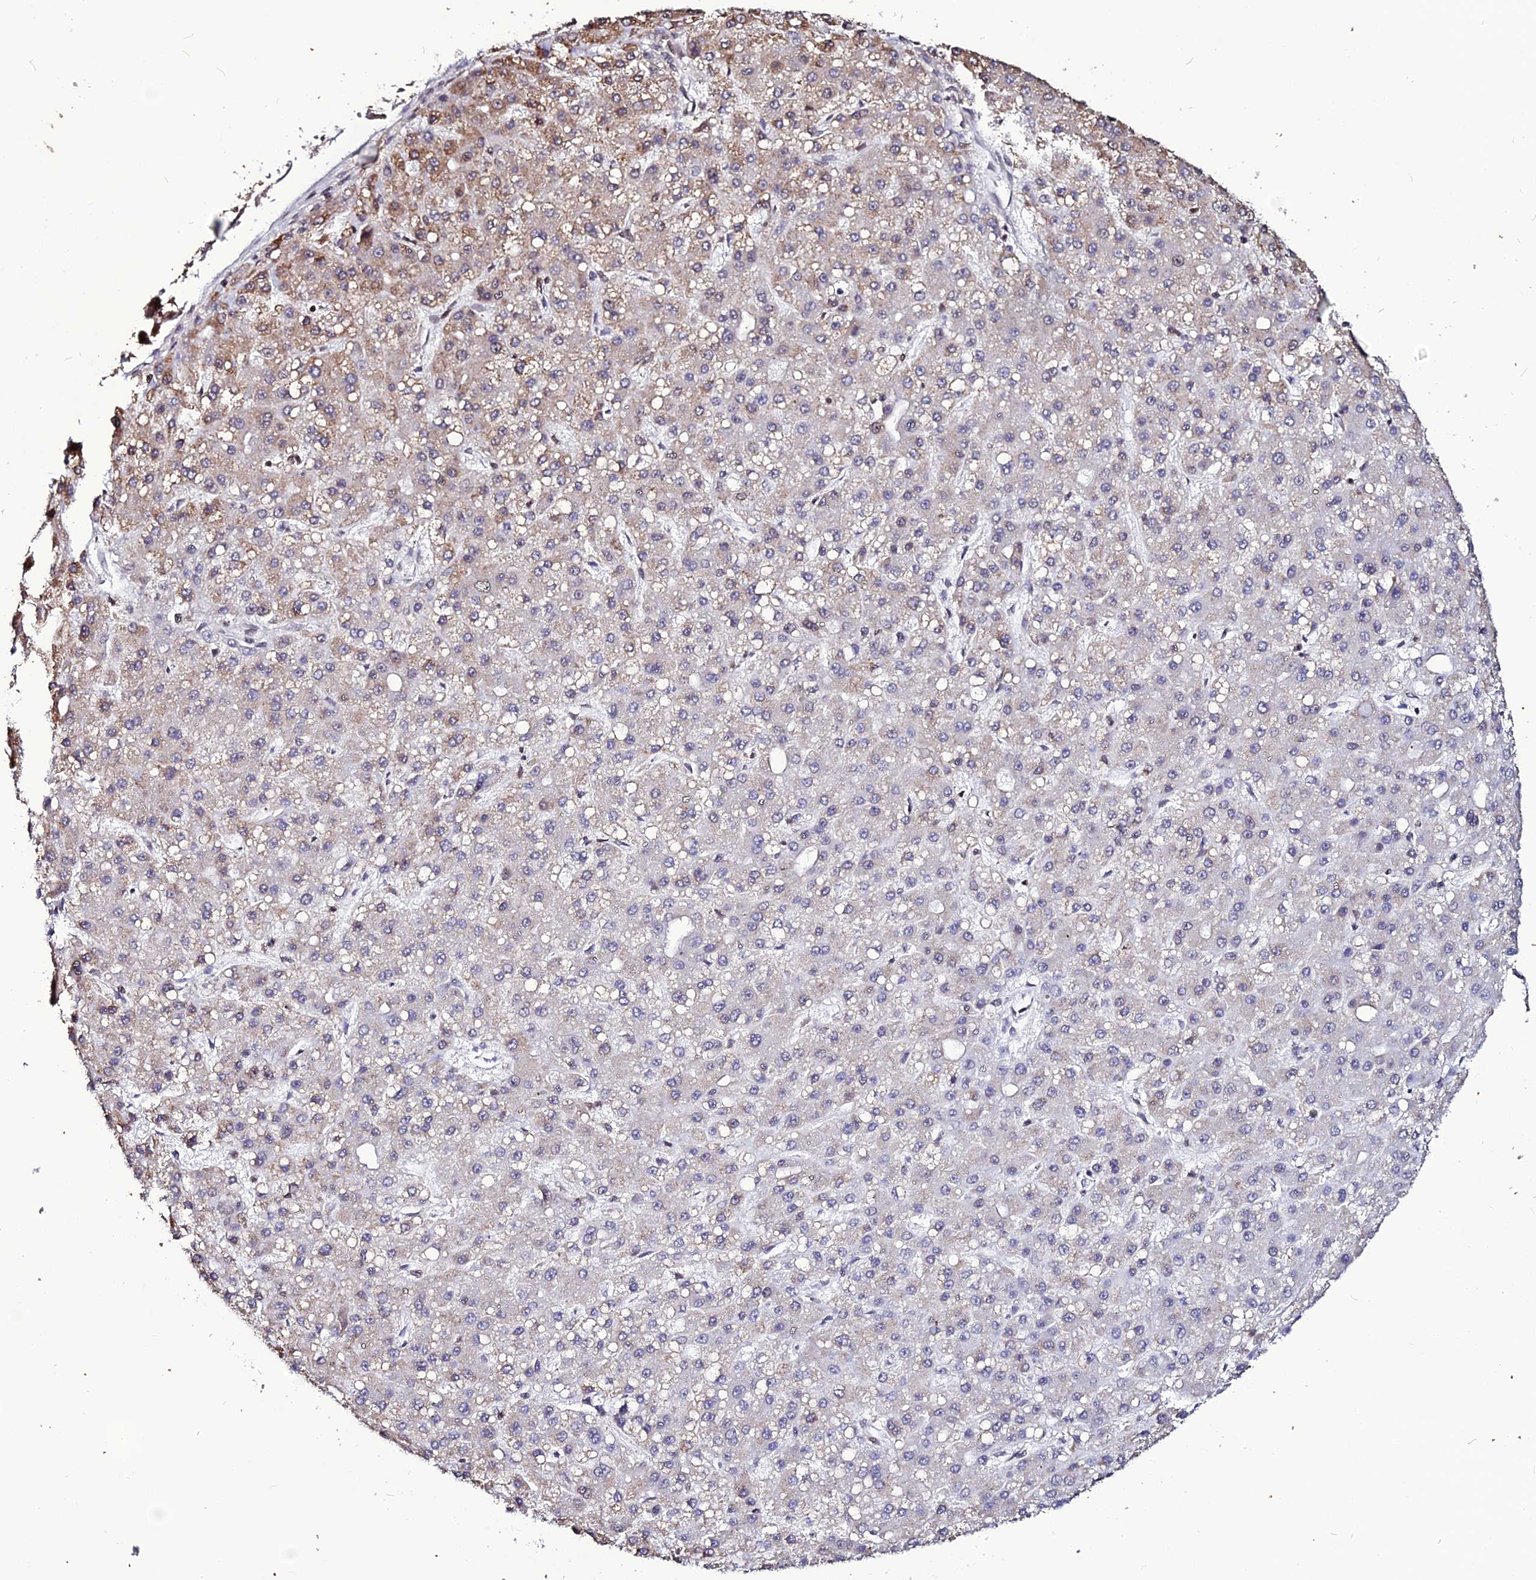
{"staining": {"intensity": "weak", "quantity": "<25%", "location": "cytoplasmic/membranous"}, "tissue": "liver cancer", "cell_type": "Tumor cells", "image_type": "cancer", "snomed": [{"axis": "morphology", "description": "Carcinoma, Hepatocellular, NOS"}, {"axis": "topography", "description": "Liver"}], "caption": "The histopathology image exhibits no significant staining in tumor cells of liver hepatocellular carcinoma.", "gene": "MACROH2A2", "patient": {"sex": "male", "age": 67}}